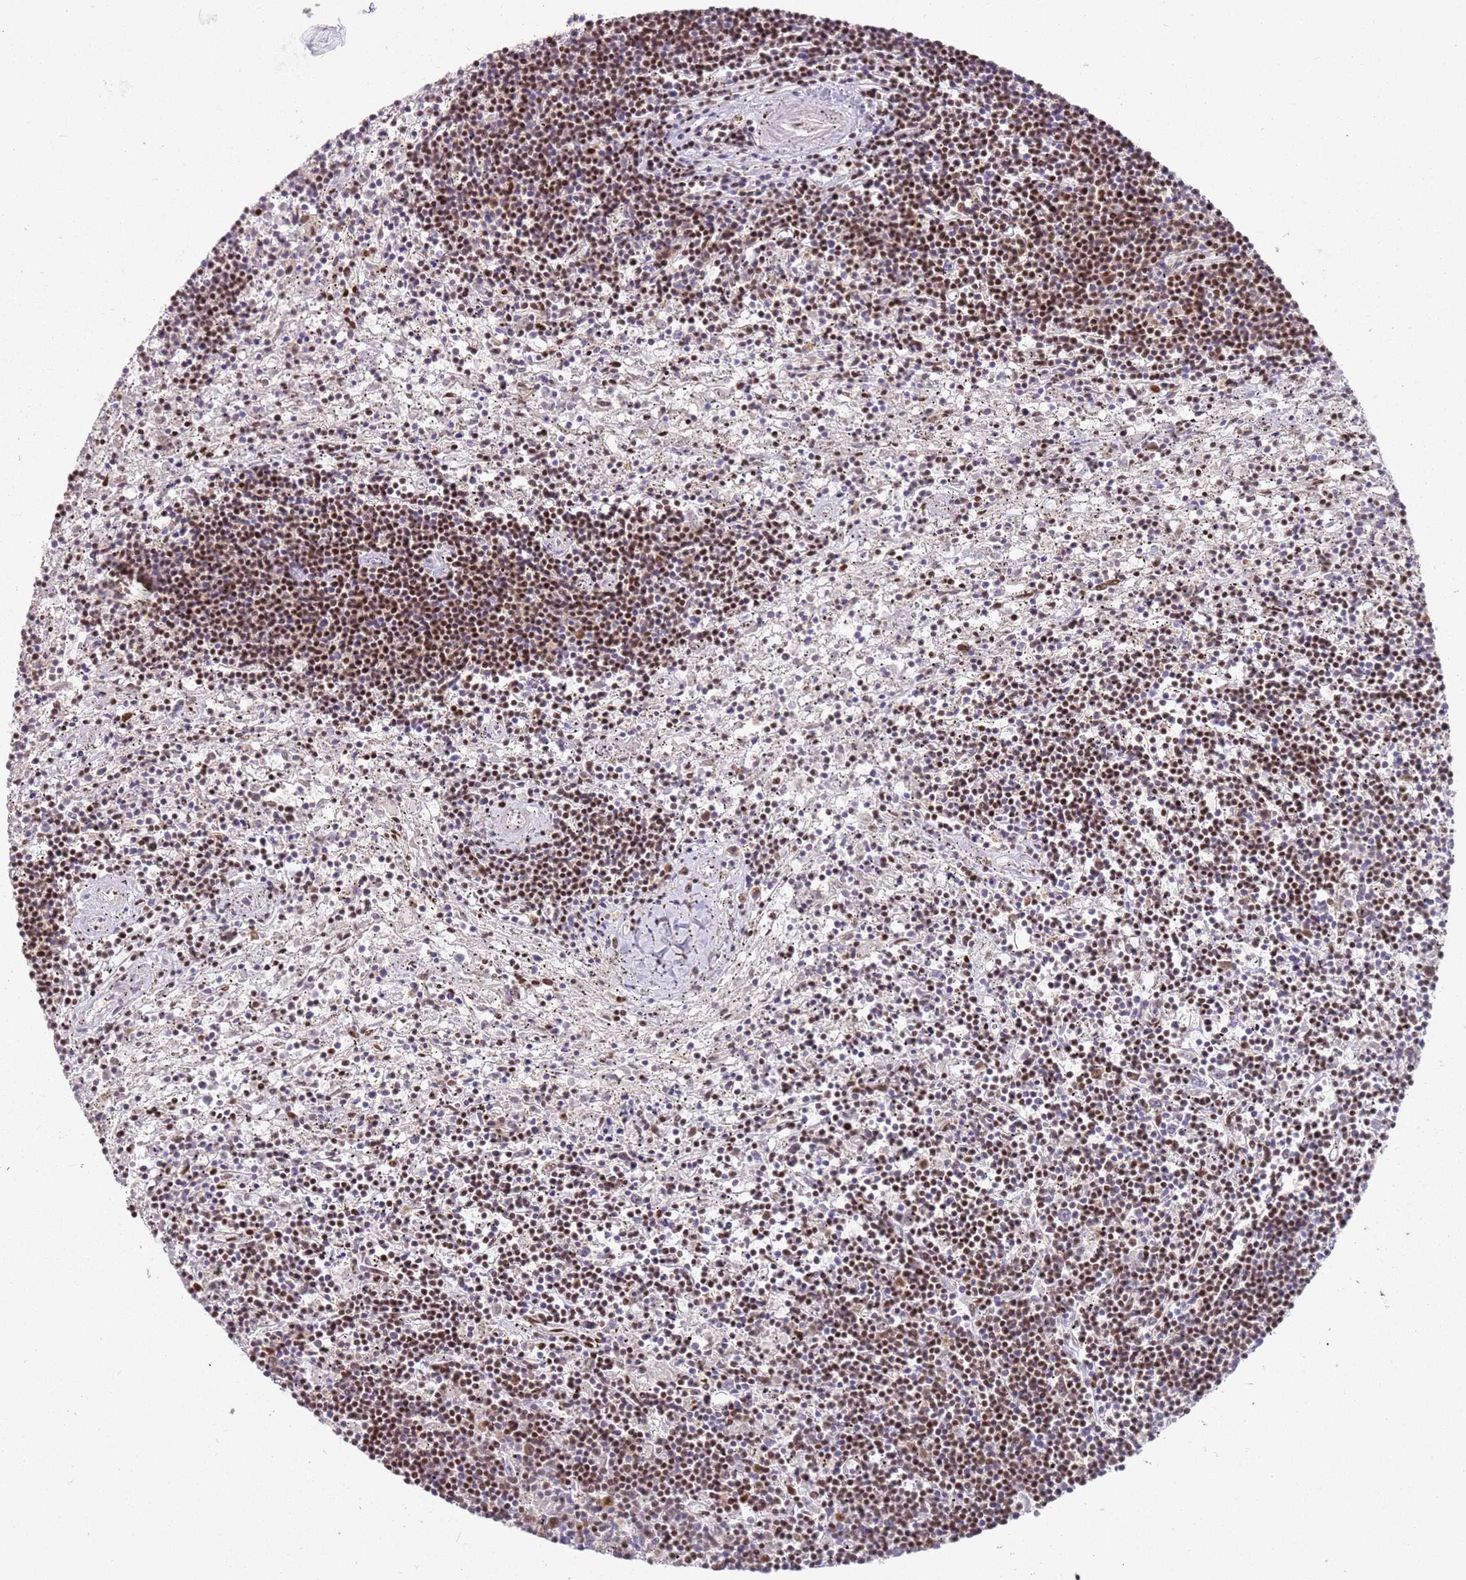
{"staining": {"intensity": "moderate", "quantity": "25%-75%", "location": "nuclear"}, "tissue": "lymphoma", "cell_type": "Tumor cells", "image_type": "cancer", "snomed": [{"axis": "morphology", "description": "Malignant lymphoma, non-Hodgkin's type, Low grade"}, {"axis": "topography", "description": "Spleen"}], "caption": "Lymphoma stained with immunohistochemistry reveals moderate nuclear staining in approximately 25%-75% of tumor cells. (Stains: DAB in brown, nuclei in blue, Microscopy: brightfield microscopy at high magnification).", "gene": "TENT4A", "patient": {"sex": "male", "age": 76}}